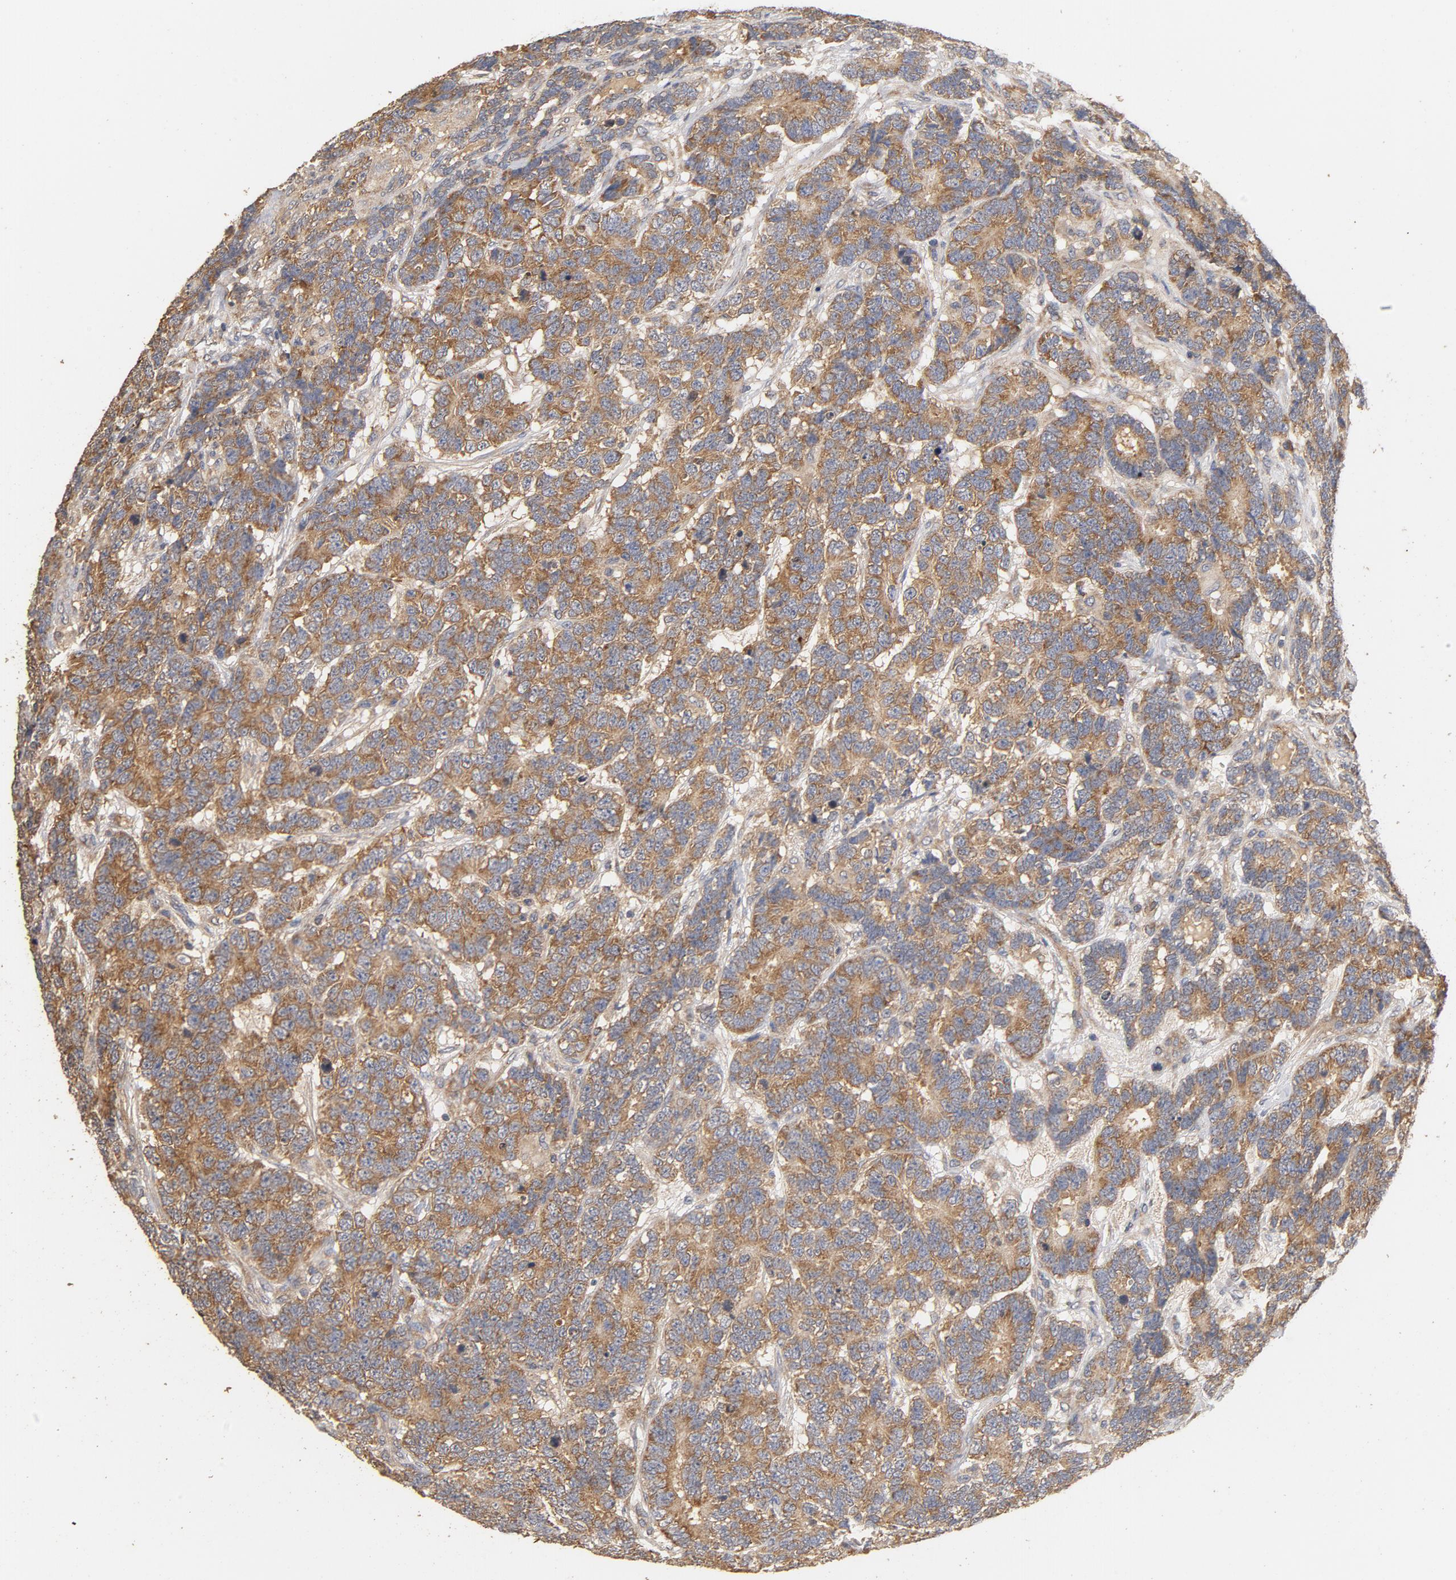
{"staining": {"intensity": "moderate", "quantity": ">75%", "location": "cytoplasmic/membranous"}, "tissue": "testis cancer", "cell_type": "Tumor cells", "image_type": "cancer", "snomed": [{"axis": "morphology", "description": "Carcinoma, Embryonal, NOS"}, {"axis": "topography", "description": "Testis"}], "caption": "Embryonal carcinoma (testis) tissue exhibits moderate cytoplasmic/membranous positivity in approximately >75% of tumor cells", "gene": "DDX6", "patient": {"sex": "male", "age": 26}}